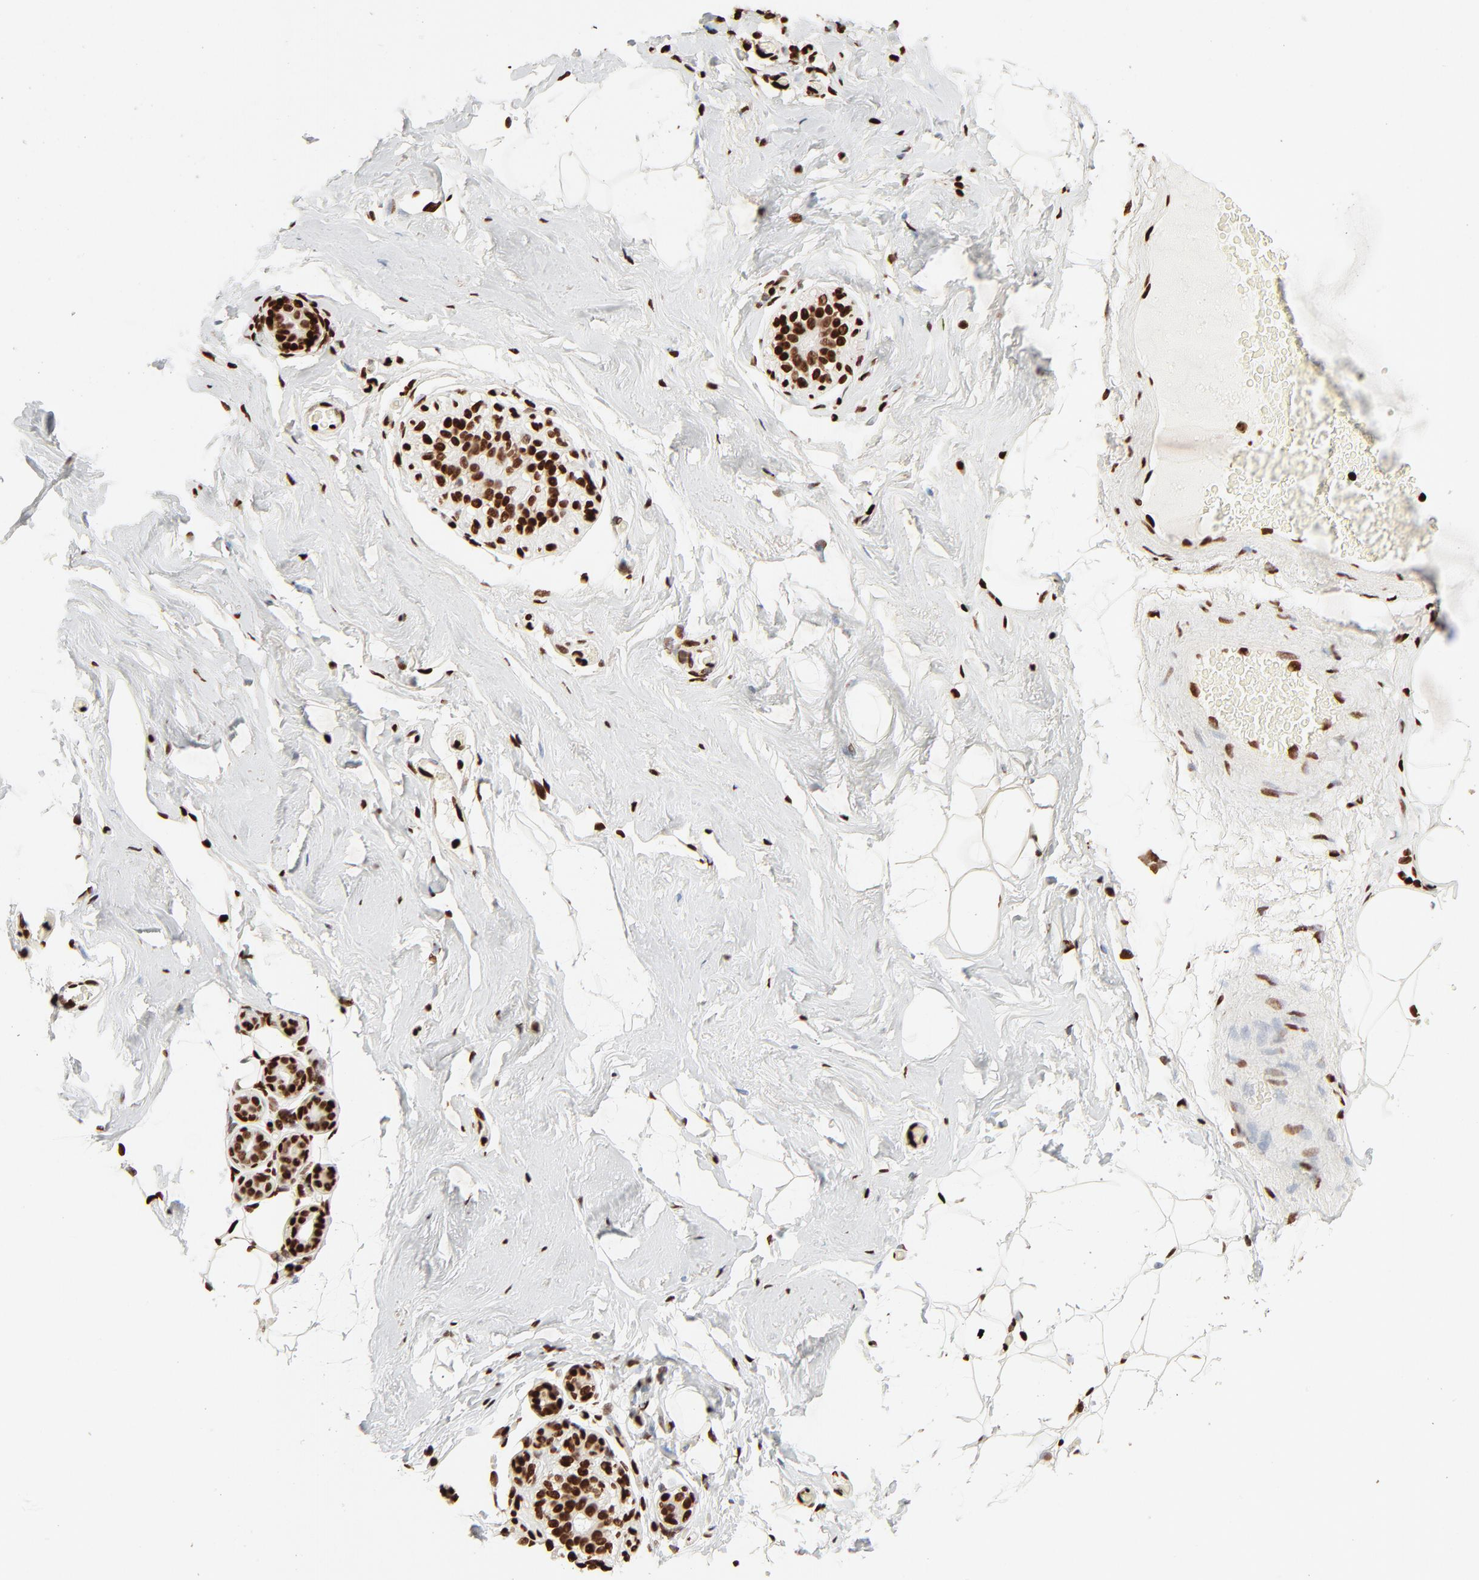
{"staining": {"intensity": "strong", "quantity": "<25%", "location": "nuclear"}, "tissue": "breast", "cell_type": "Adipocytes", "image_type": "normal", "snomed": [{"axis": "morphology", "description": "Normal tissue, NOS"}, {"axis": "topography", "description": "Breast"}, {"axis": "topography", "description": "Soft tissue"}], "caption": "About <25% of adipocytes in benign breast reveal strong nuclear protein expression as visualized by brown immunohistochemical staining.", "gene": "HMGB1", "patient": {"sex": "female", "age": 75}}